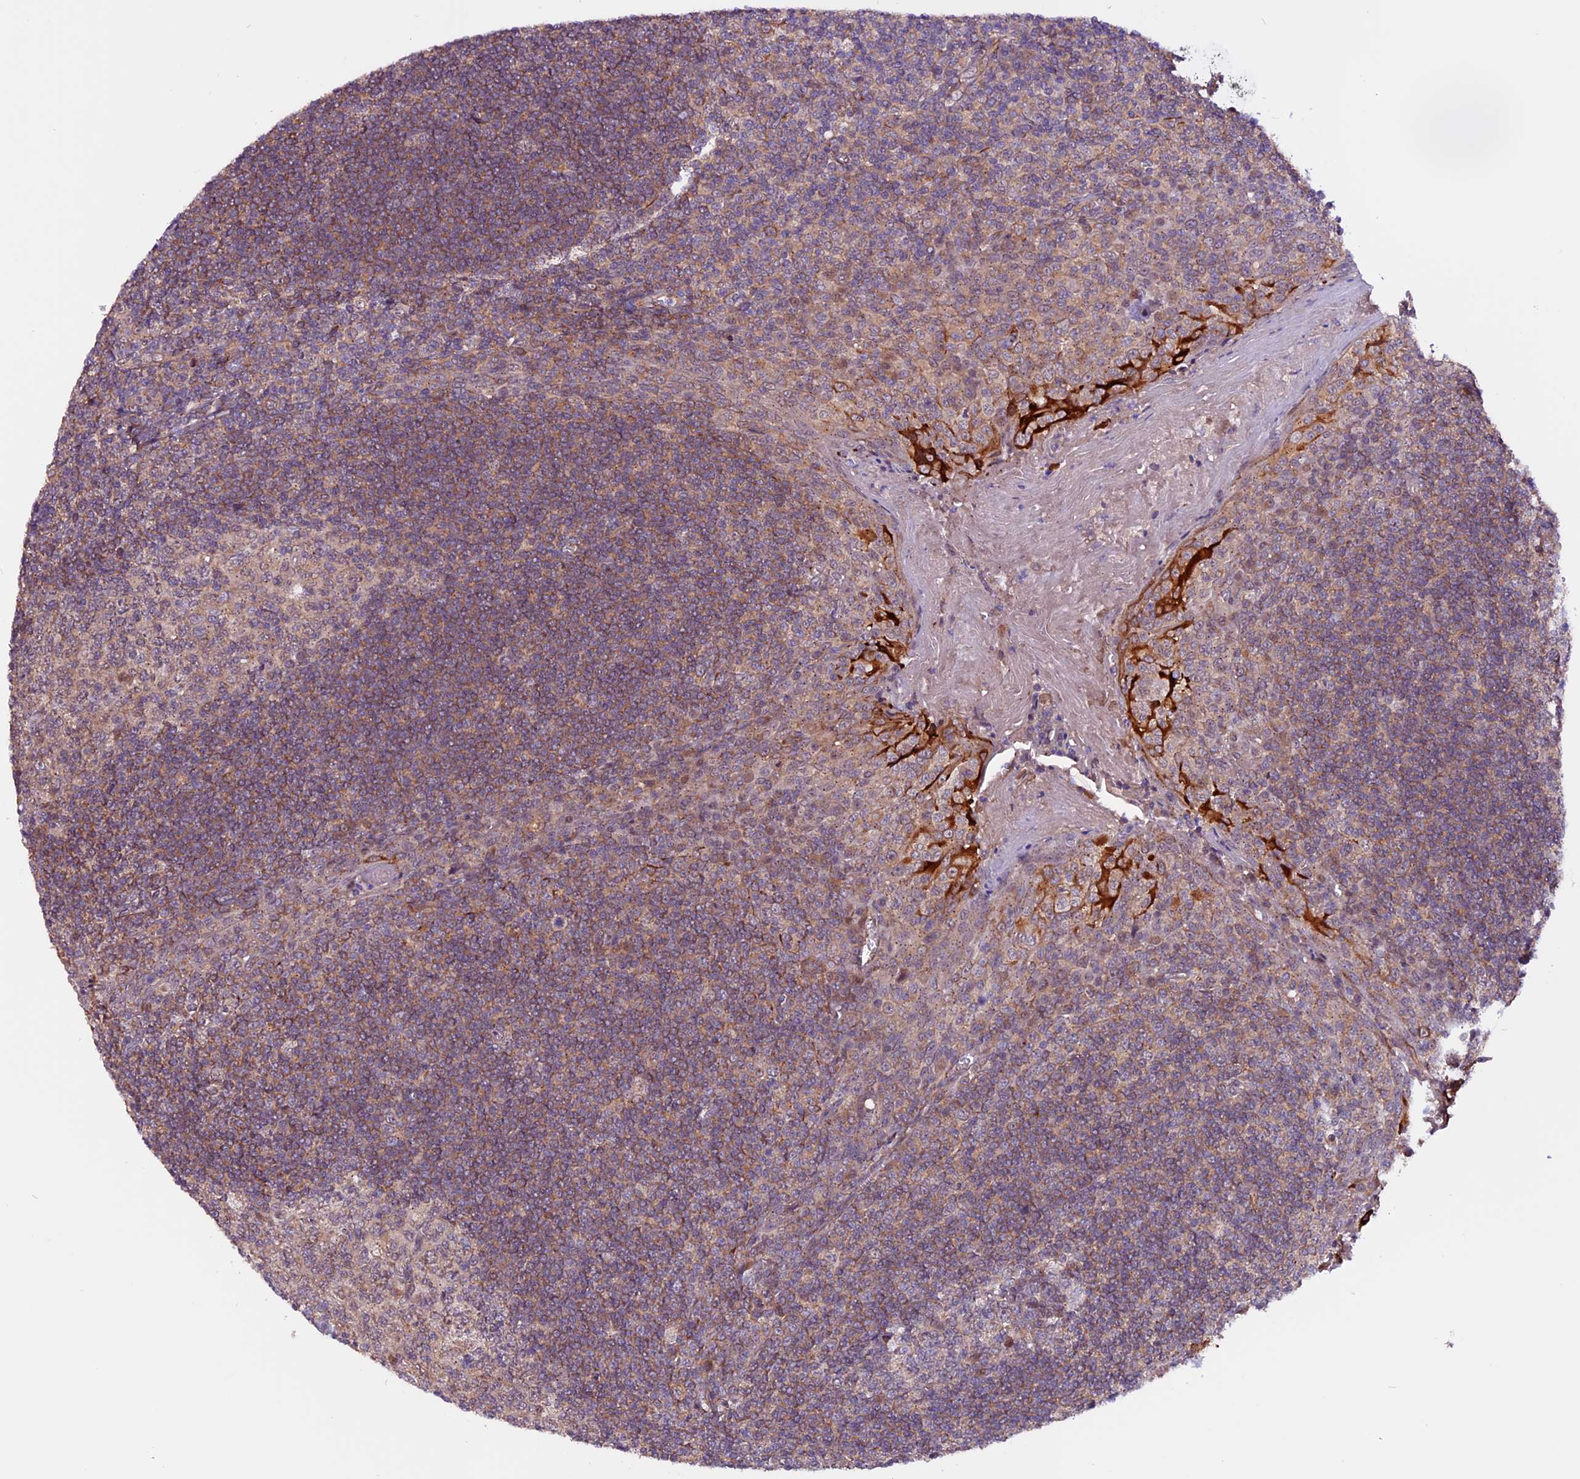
{"staining": {"intensity": "moderate", "quantity": "25%-75%", "location": "cytoplasmic/membranous"}, "tissue": "tonsil", "cell_type": "Germinal center cells", "image_type": "normal", "snomed": [{"axis": "morphology", "description": "Normal tissue, NOS"}, {"axis": "topography", "description": "Tonsil"}], "caption": "Protein expression analysis of benign tonsil shows moderate cytoplasmic/membranous positivity in approximately 25%-75% of germinal center cells. (DAB (3,3'-diaminobenzidine) IHC with brightfield microscopy, high magnification).", "gene": "RINL", "patient": {"sex": "male", "age": 27}}